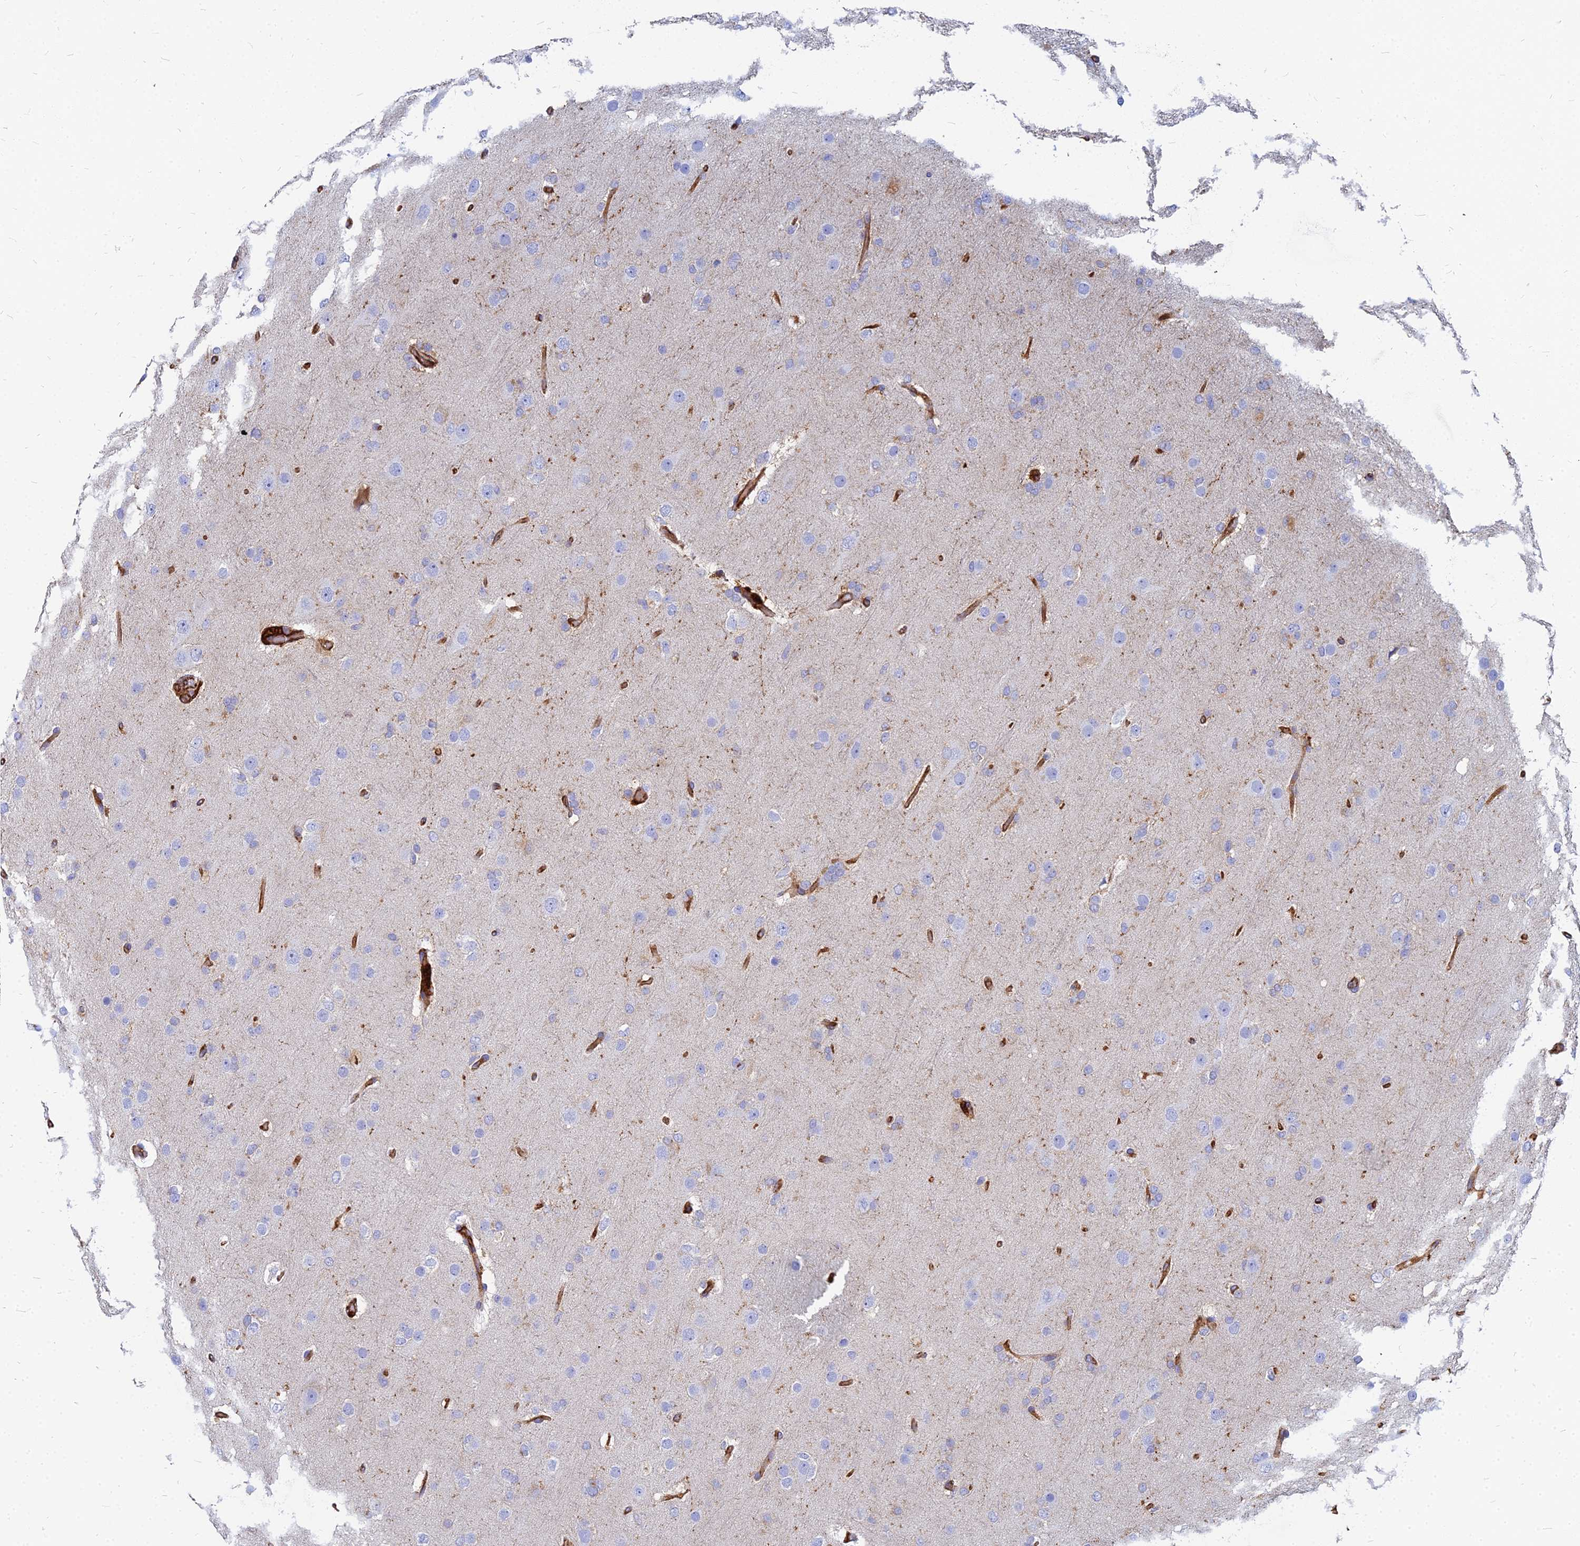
{"staining": {"intensity": "negative", "quantity": "none", "location": "none"}, "tissue": "glioma", "cell_type": "Tumor cells", "image_type": "cancer", "snomed": [{"axis": "morphology", "description": "Glioma, malignant, Low grade"}, {"axis": "topography", "description": "Brain"}], "caption": "Image shows no protein expression in tumor cells of malignant low-grade glioma tissue. The staining is performed using DAB brown chromogen with nuclei counter-stained in using hematoxylin.", "gene": "VAT1", "patient": {"sex": "male", "age": 65}}